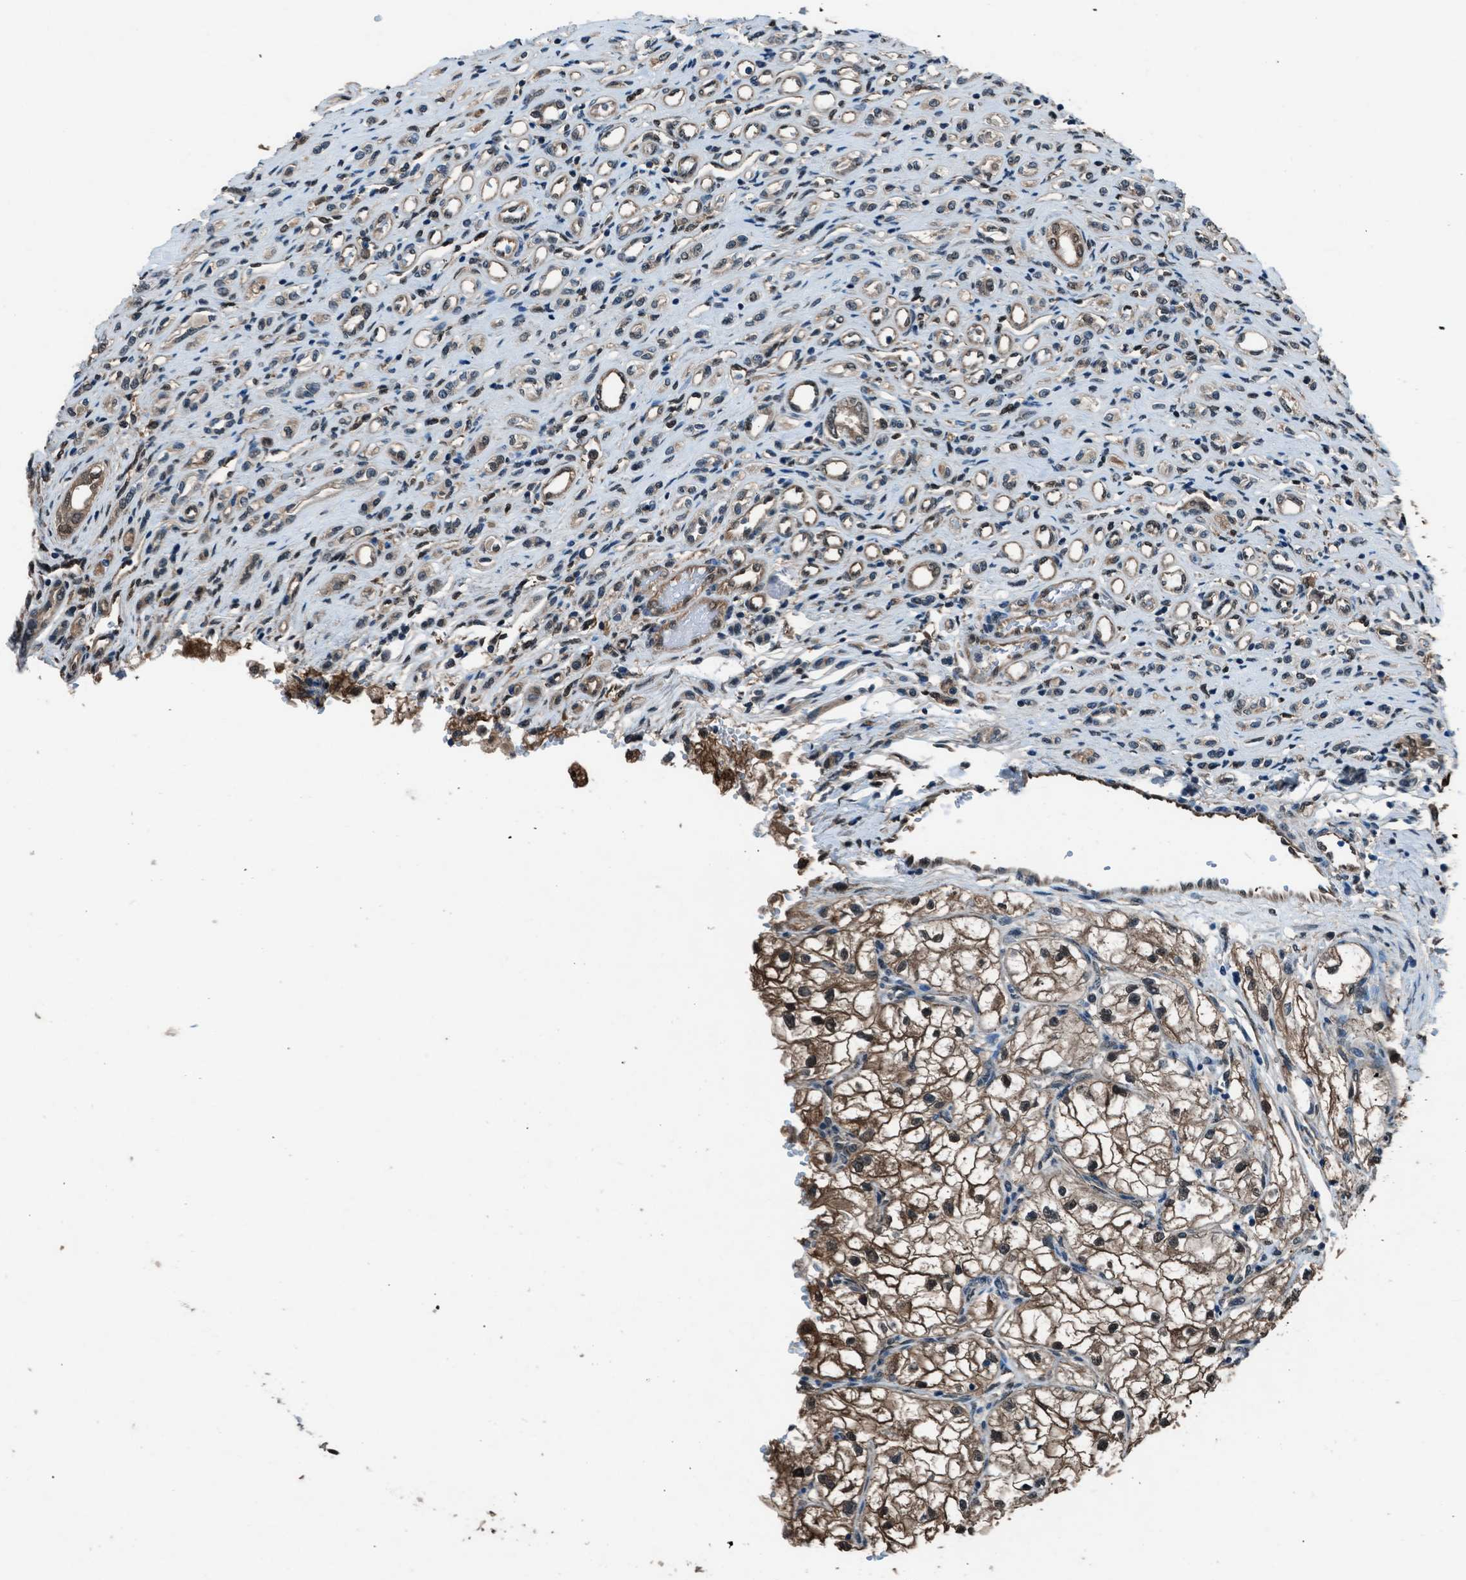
{"staining": {"intensity": "moderate", "quantity": ">75%", "location": "cytoplasmic/membranous,nuclear"}, "tissue": "renal cancer", "cell_type": "Tumor cells", "image_type": "cancer", "snomed": [{"axis": "morphology", "description": "Adenocarcinoma, NOS"}, {"axis": "topography", "description": "Kidney"}], "caption": "Immunohistochemistry (DAB (3,3'-diaminobenzidine)) staining of adenocarcinoma (renal) displays moderate cytoplasmic/membranous and nuclear protein positivity in about >75% of tumor cells. (brown staining indicates protein expression, while blue staining denotes nuclei).", "gene": "YWHAG", "patient": {"sex": "female", "age": 70}}